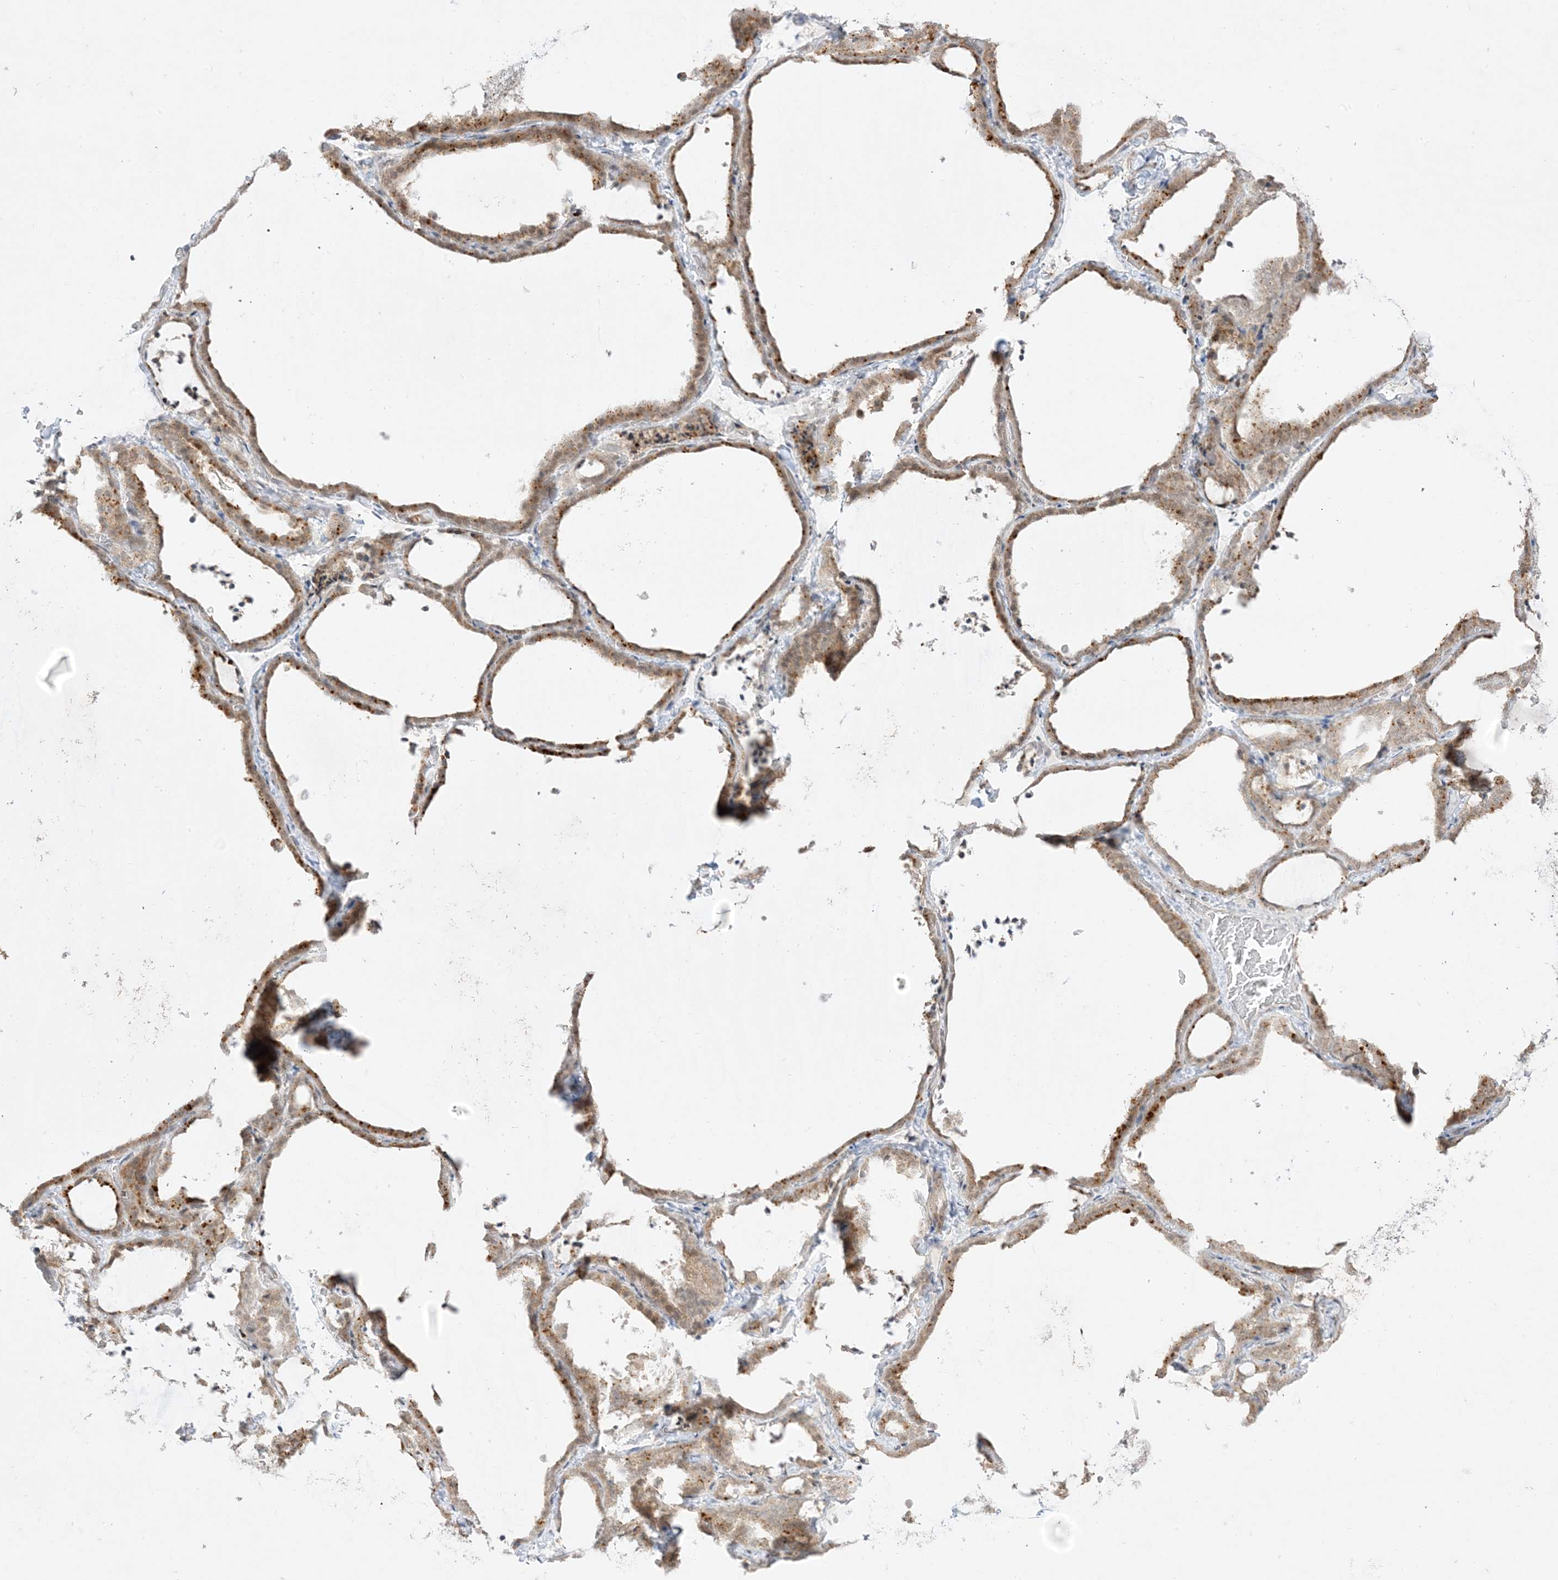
{"staining": {"intensity": "moderate", "quantity": ">75%", "location": "cytoplasmic/membranous"}, "tissue": "thyroid gland", "cell_type": "Glandular cells", "image_type": "normal", "snomed": [{"axis": "morphology", "description": "Normal tissue, NOS"}, {"axis": "topography", "description": "Thyroid gland"}], "caption": "Brown immunohistochemical staining in normal human thyroid gland reveals moderate cytoplasmic/membranous expression in approximately >75% of glandular cells.", "gene": "PTK6", "patient": {"sex": "female", "age": 22}}